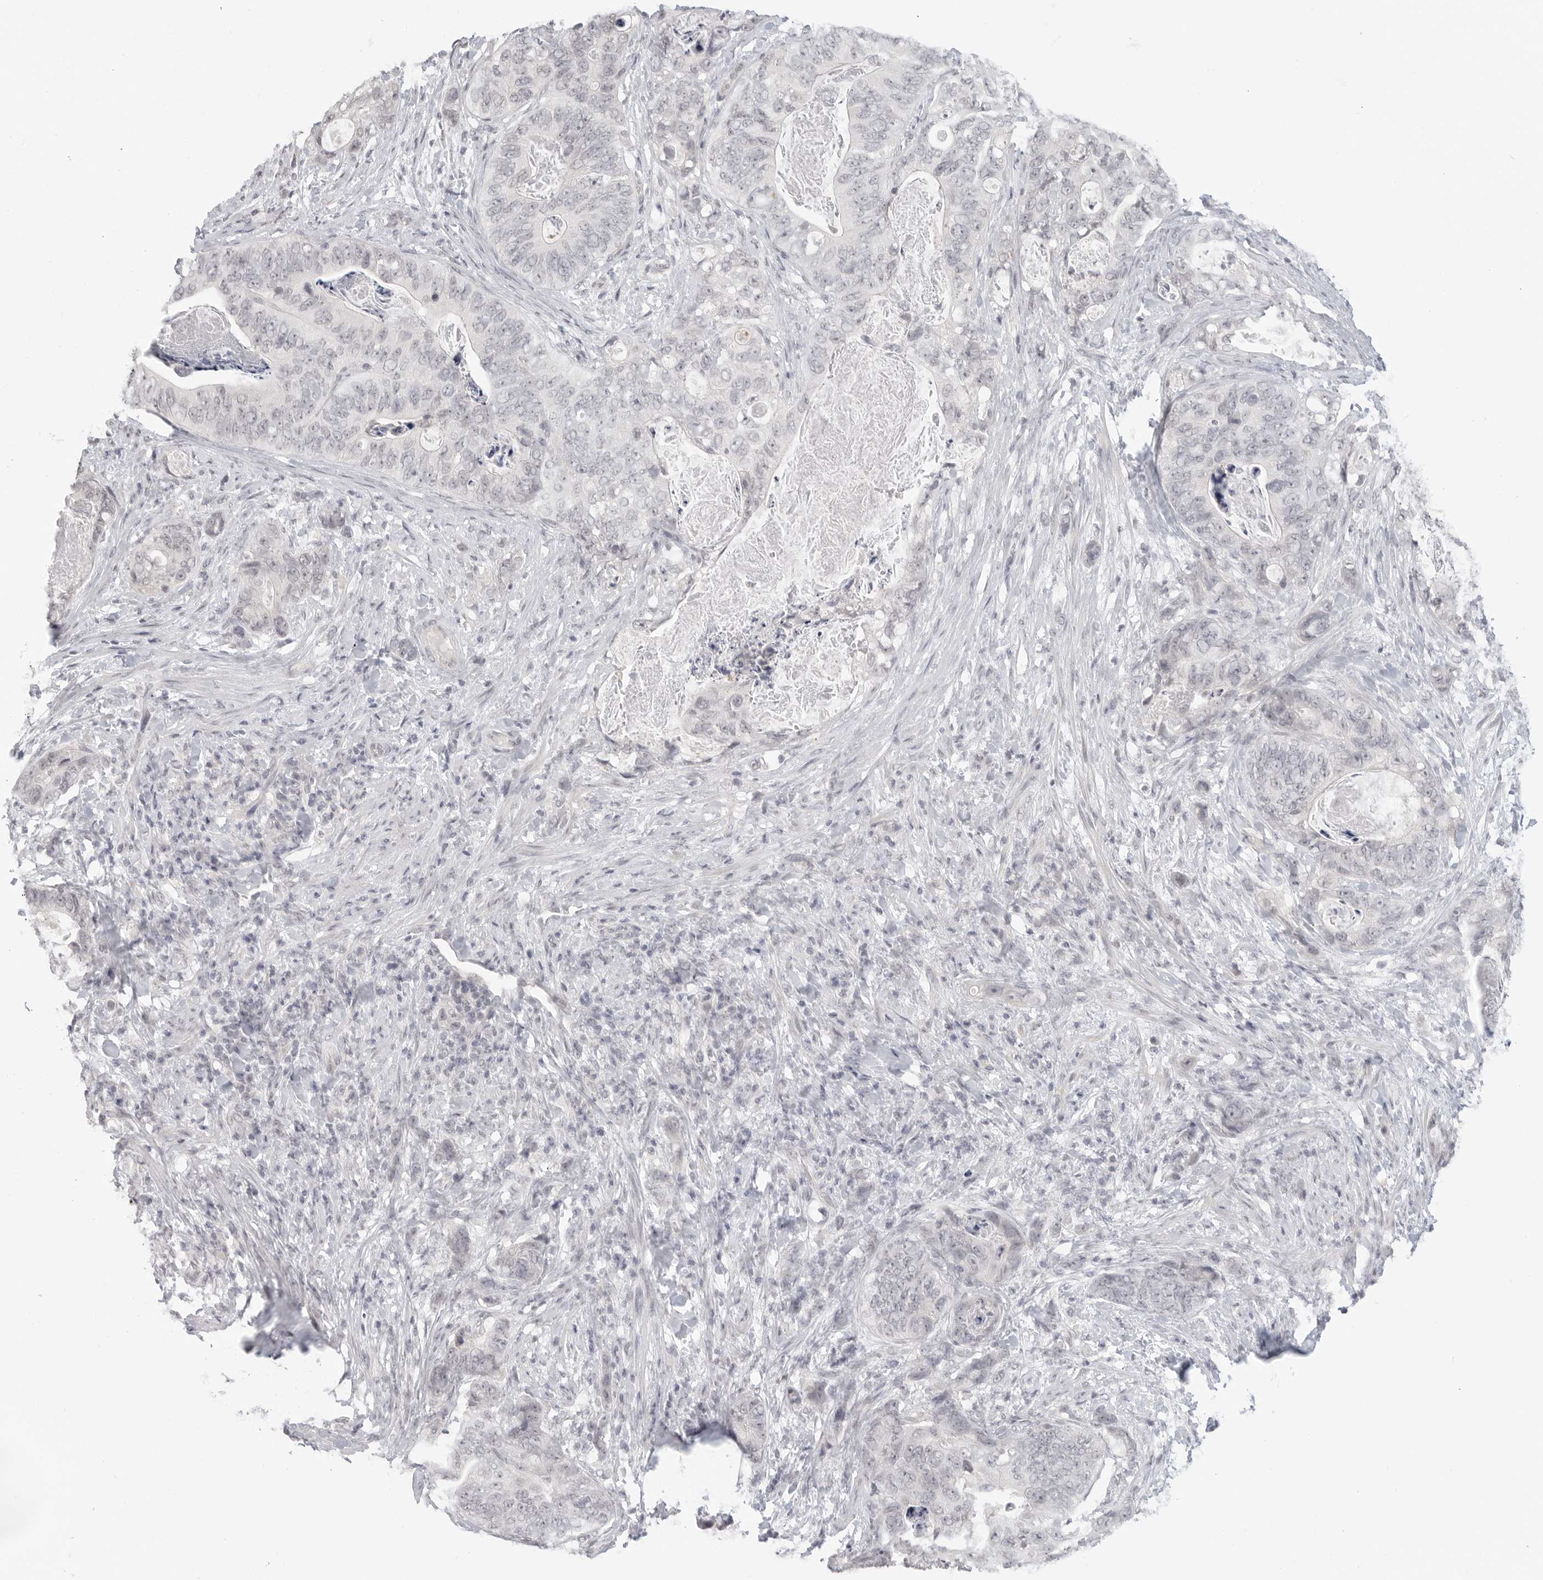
{"staining": {"intensity": "negative", "quantity": "none", "location": "none"}, "tissue": "stomach cancer", "cell_type": "Tumor cells", "image_type": "cancer", "snomed": [{"axis": "morphology", "description": "Normal tissue, NOS"}, {"axis": "morphology", "description": "Adenocarcinoma, NOS"}, {"axis": "topography", "description": "Stomach"}], "caption": "Immunohistochemical staining of adenocarcinoma (stomach) reveals no significant staining in tumor cells.", "gene": "KLK11", "patient": {"sex": "female", "age": 89}}